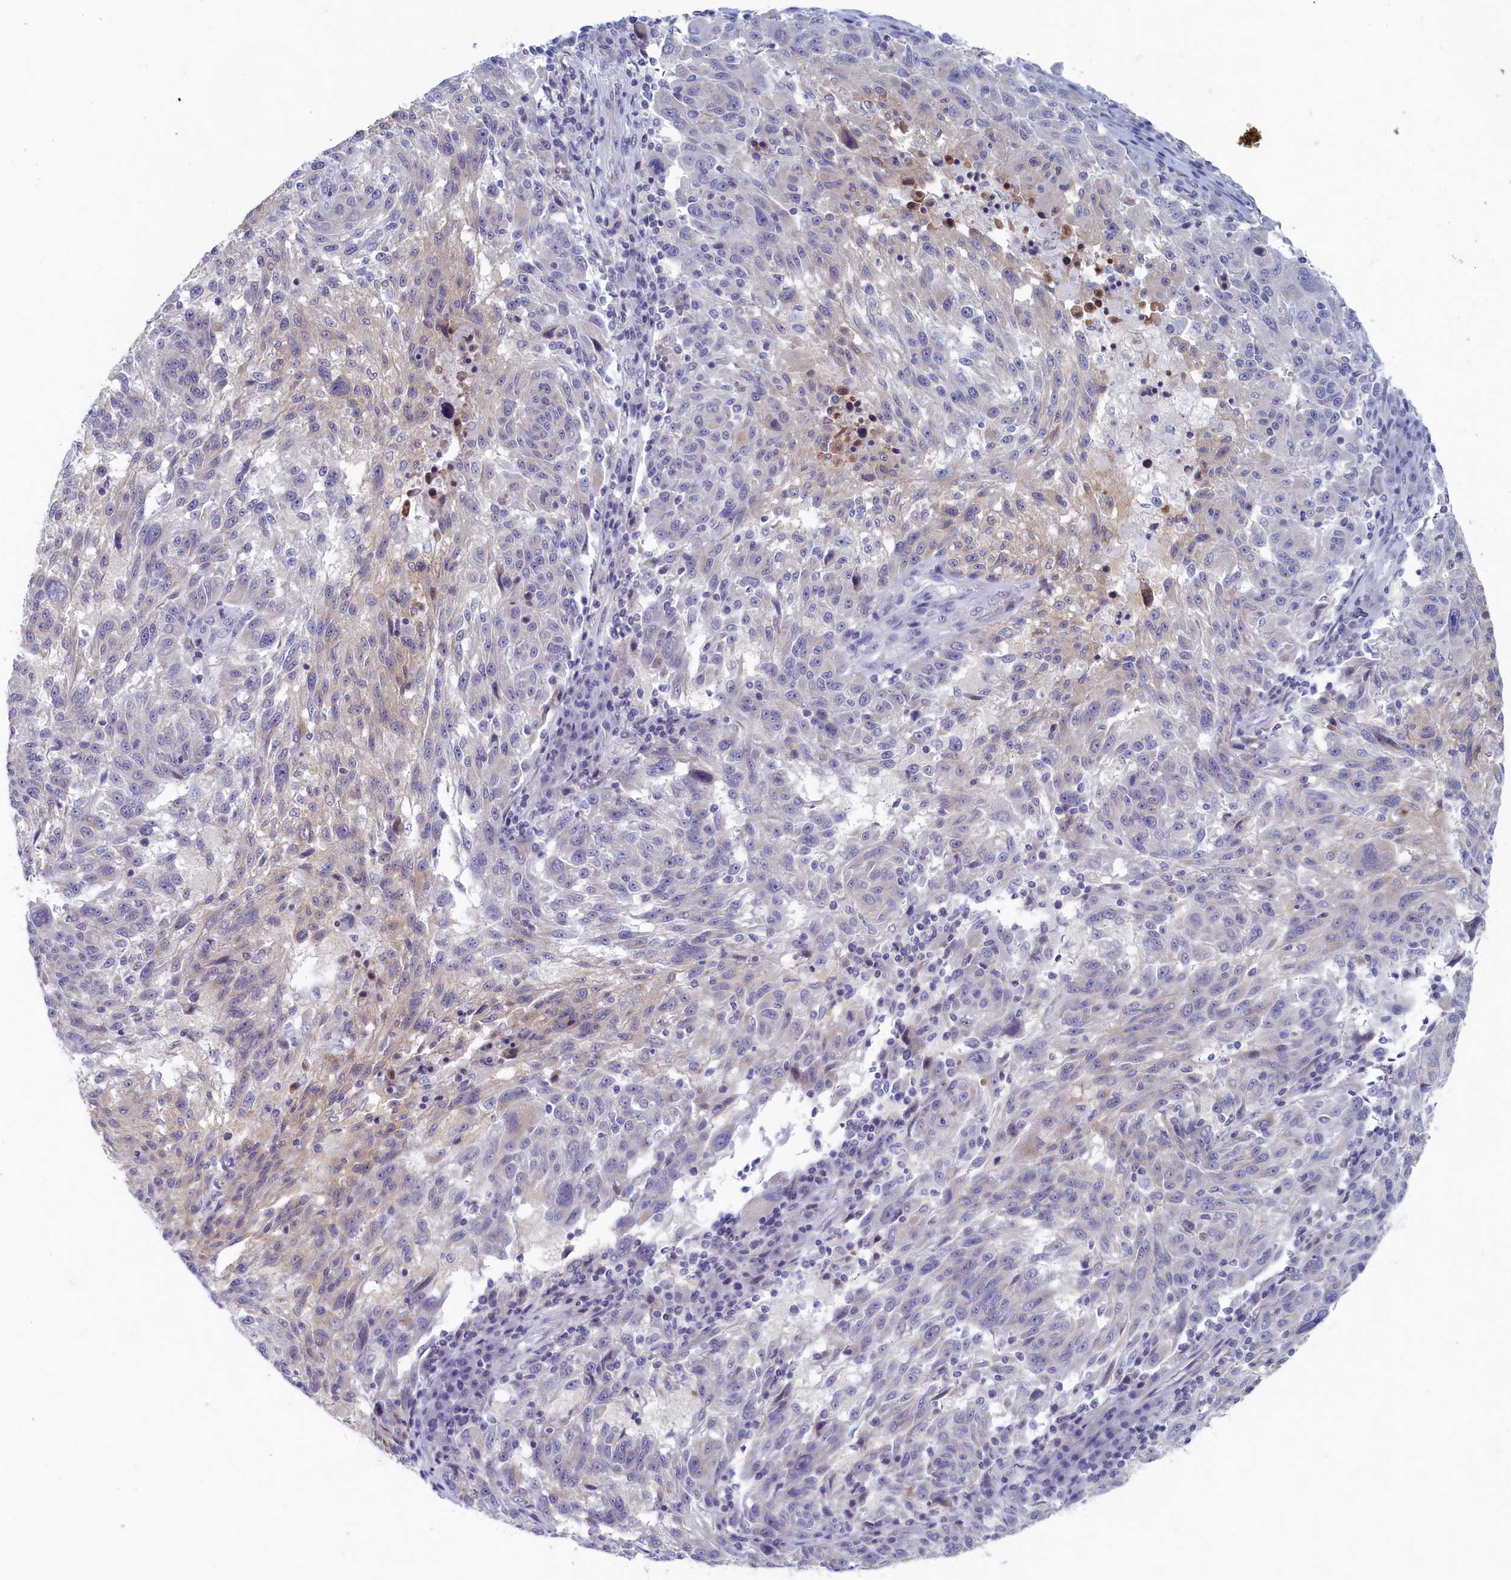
{"staining": {"intensity": "negative", "quantity": "none", "location": "none"}, "tissue": "melanoma", "cell_type": "Tumor cells", "image_type": "cancer", "snomed": [{"axis": "morphology", "description": "Malignant melanoma, NOS"}, {"axis": "topography", "description": "Skin"}], "caption": "Image shows no protein staining in tumor cells of malignant melanoma tissue.", "gene": "WDR76", "patient": {"sex": "male", "age": 53}}